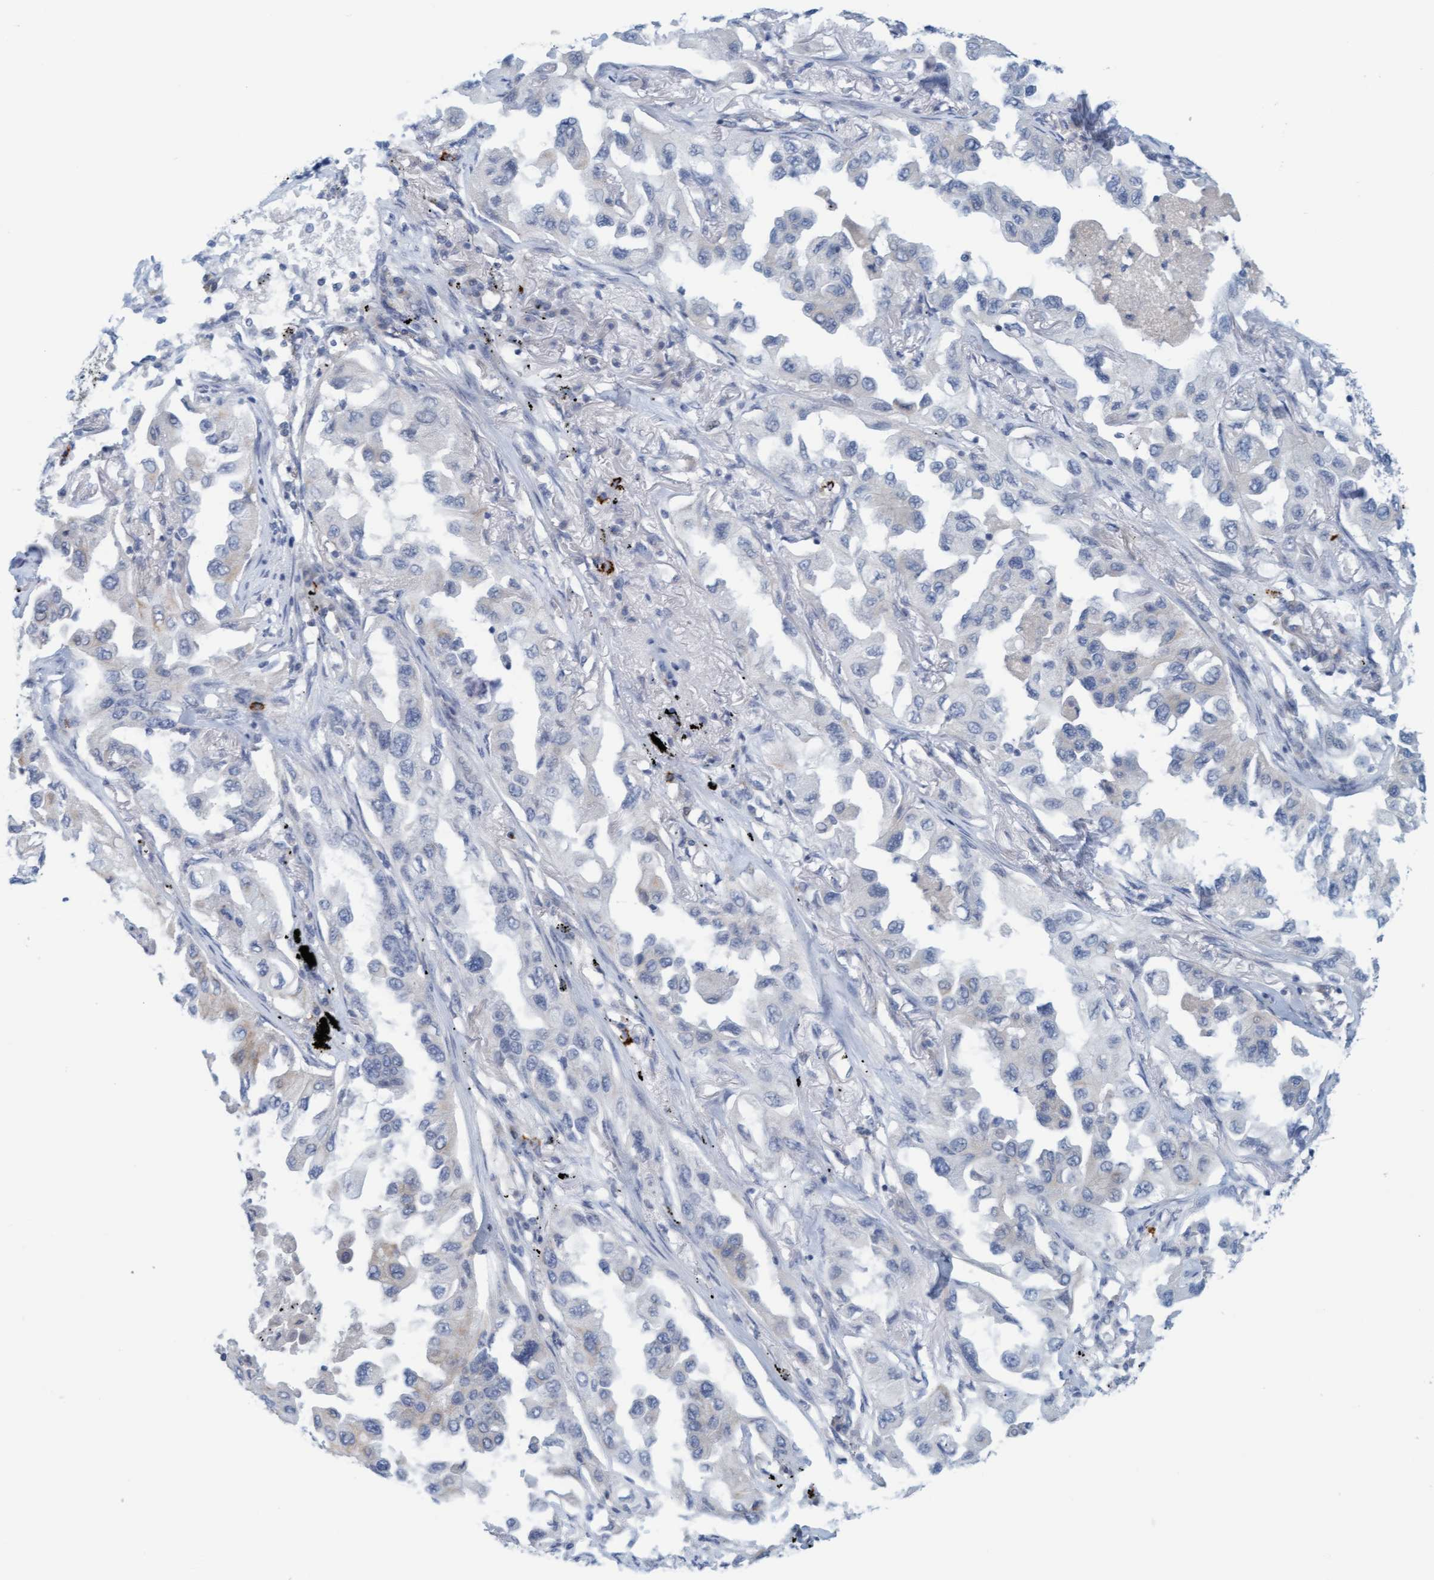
{"staining": {"intensity": "negative", "quantity": "none", "location": "none"}, "tissue": "lung cancer", "cell_type": "Tumor cells", "image_type": "cancer", "snomed": [{"axis": "morphology", "description": "Adenocarcinoma, NOS"}, {"axis": "topography", "description": "Lung"}], "caption": "Photomicrograph shows no protein expression in tumor cells of lung cancer (adenocarcinoma) tissue.", "gene": "CPA3", "patient": {"sex": "female", "age": 65}}